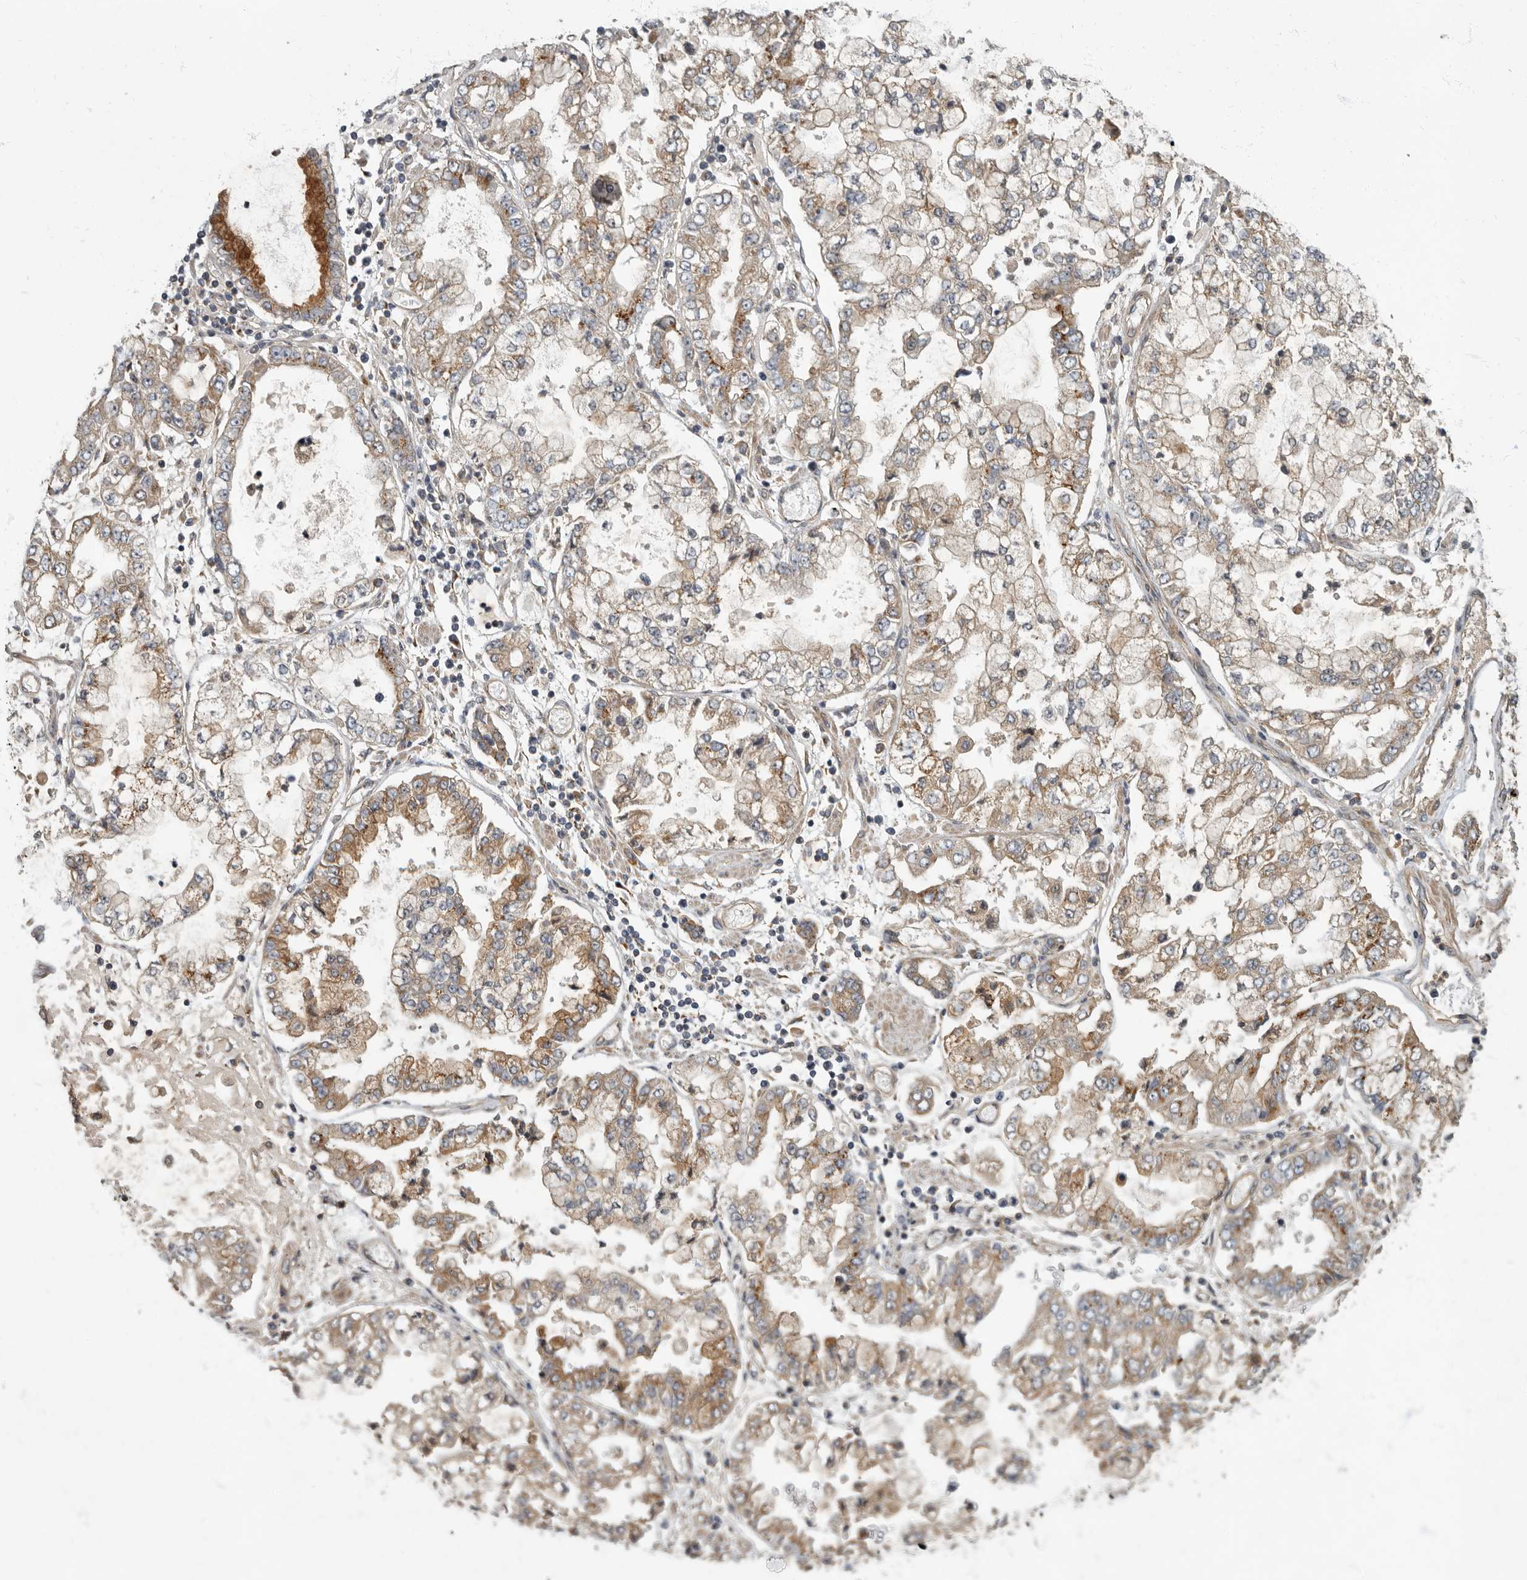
{"staining": {"intensity": "moderate", "quantity": "25%-75%", "location": "cytoplasmic/membranous"}, "tissue": "stomach cancer", "cell_type": "Tumor cells", "image_type": "cancer", "snomed": [{"axis": "morphology", "description": "Adenocarcinoma, NOS"}, {"axis": "topography", "description": "Stomach"}], "caption": "The image displays staining of adenocarcinoma (stomach), revealing moderate cytoplasmic/membranous protein staining (brown color) within tumor cells.", "gene": "IQCK", "patient": {"sex": "male", "age": 76}}